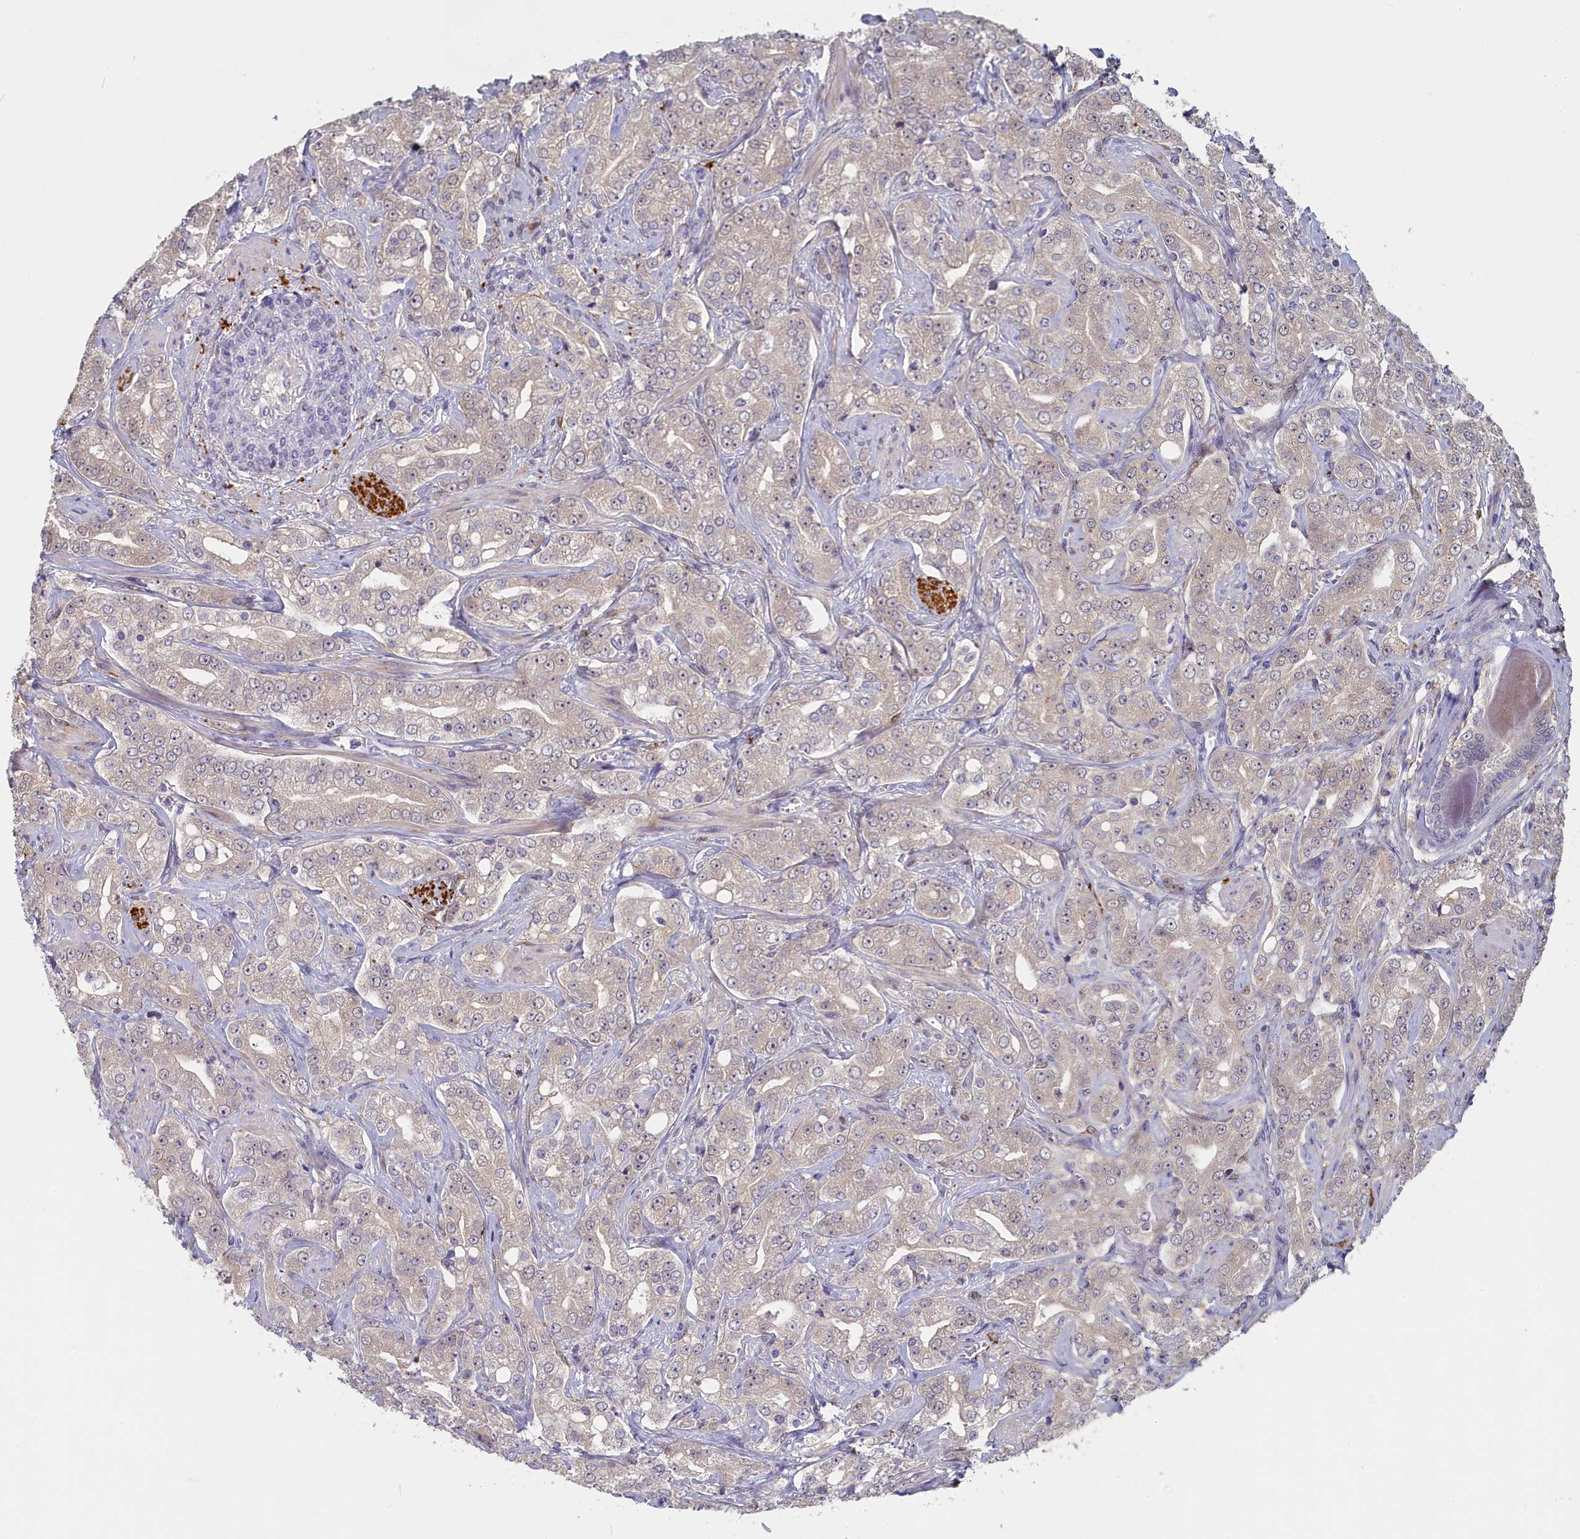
{"staining": {"intensity": "weak", "quantity": "25%-75%", "location": "cytoplasmic/membranous,nuclear"}, "tissue": "prostate cancer", "cell_type": "Tumor cells", "image_type": "cancer", "snomed": [{"axis": "morphology", "description": "Adenocarcinoma, Low grade"}, {"axis": "topography", "description": "Prostate"}], "caption": "Prostate adenocarcinoma (low-grade) was stained to show a protein in brown. There is low levels of weak cytoplasmic/membranous and nuclear expression in about 25%-75% of tumor cells.", "gene": "UCHL3", "patient": {"sex": "male", "age": 67}}